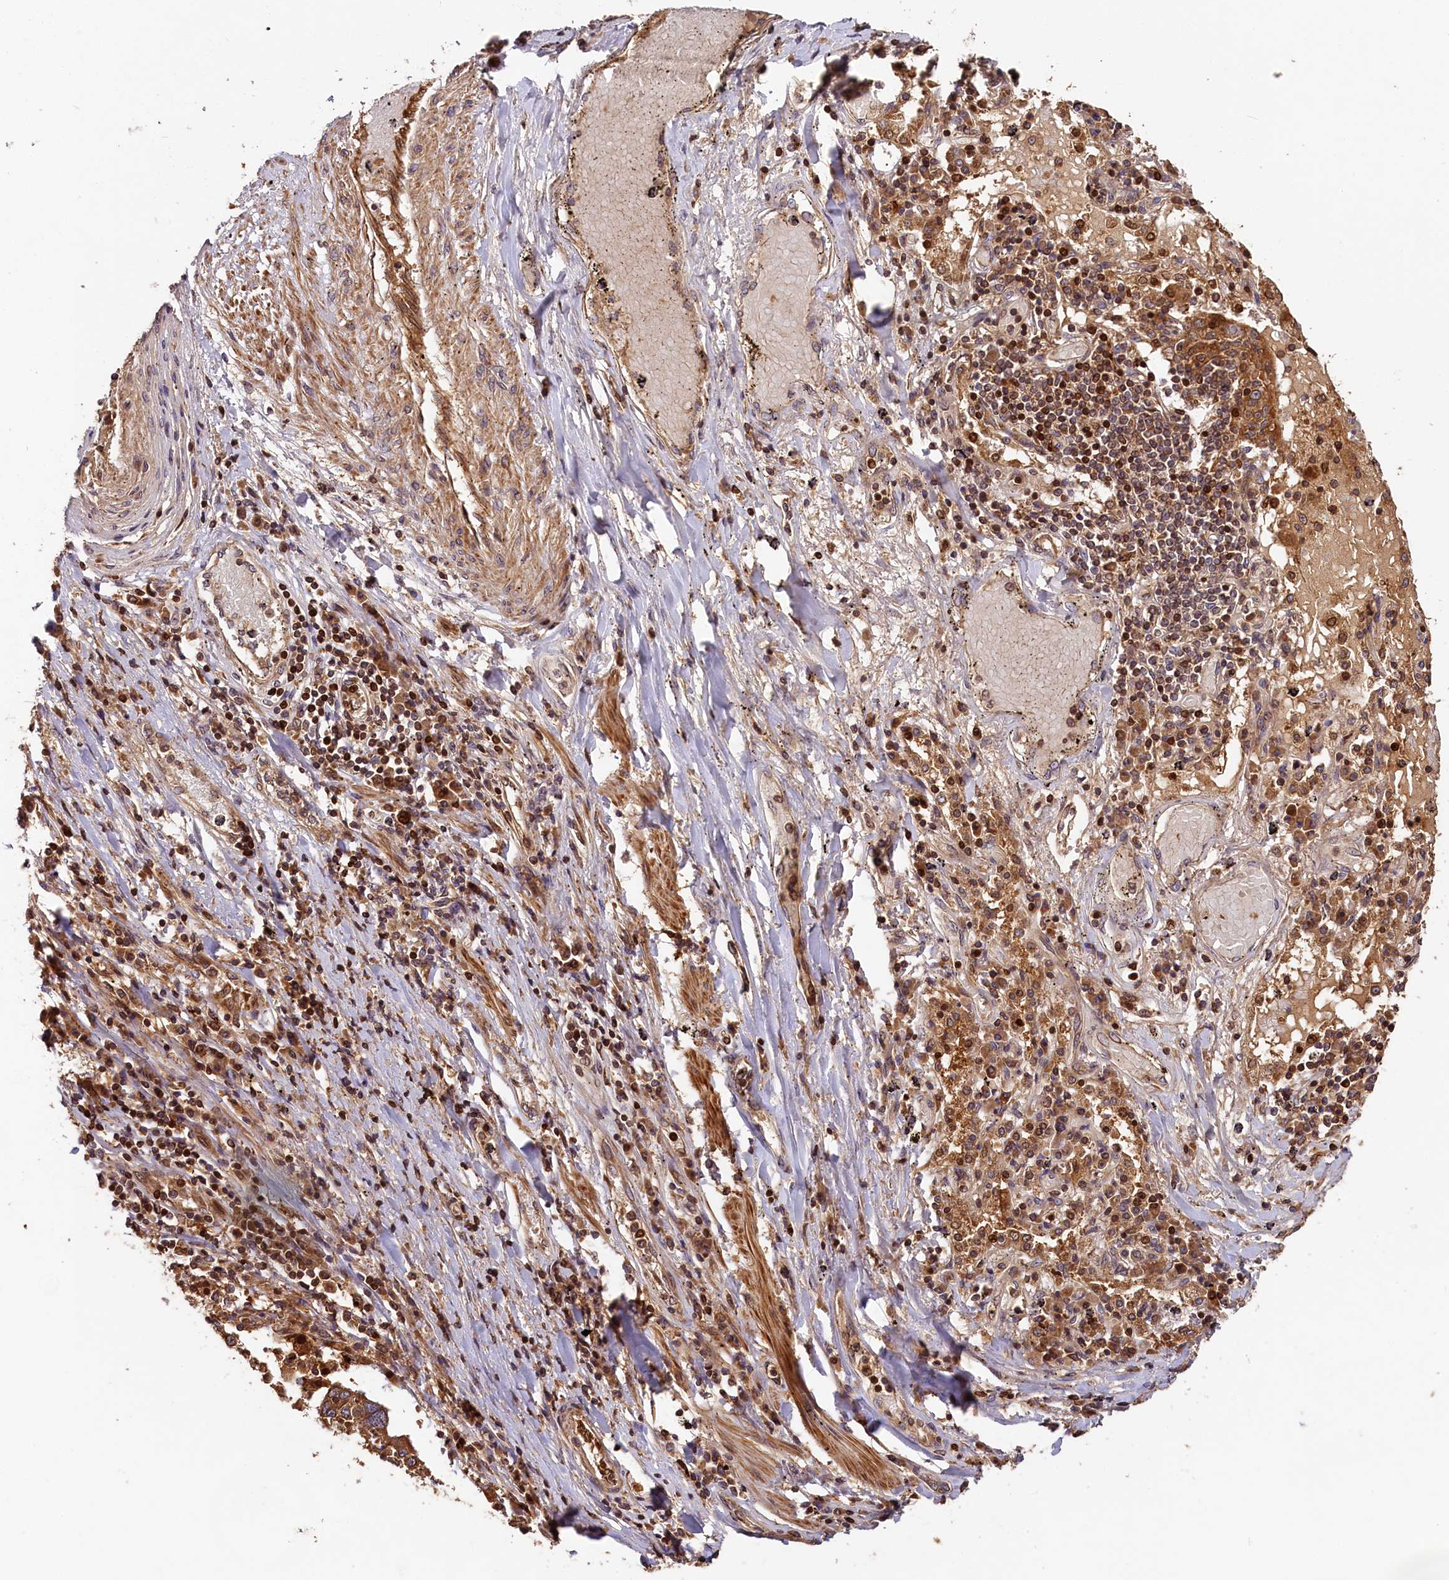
{"staining": {"intensity": "moderate", "quantity": ">75%", "location": "cytoplasmic/membranous"}, "tissue": "lung cancer", "cell_type": "Tumor cells", "image_type": "cancer", "snomed": [{"axis": "morphology", "description": "Squamous cell carcinoma, NOS"}, {"axis": "topography", "description": "Lung"}], "caption": "Immunohistochemistry (IHC) of human lung cancer (squamous cell carcinoma) displays medium levels of moderate cytoplasmic/membranous staining in approximately >75% of tumor cells.", "gene": "HMOX2", "patient": {"sex": "male", "age": 65}}